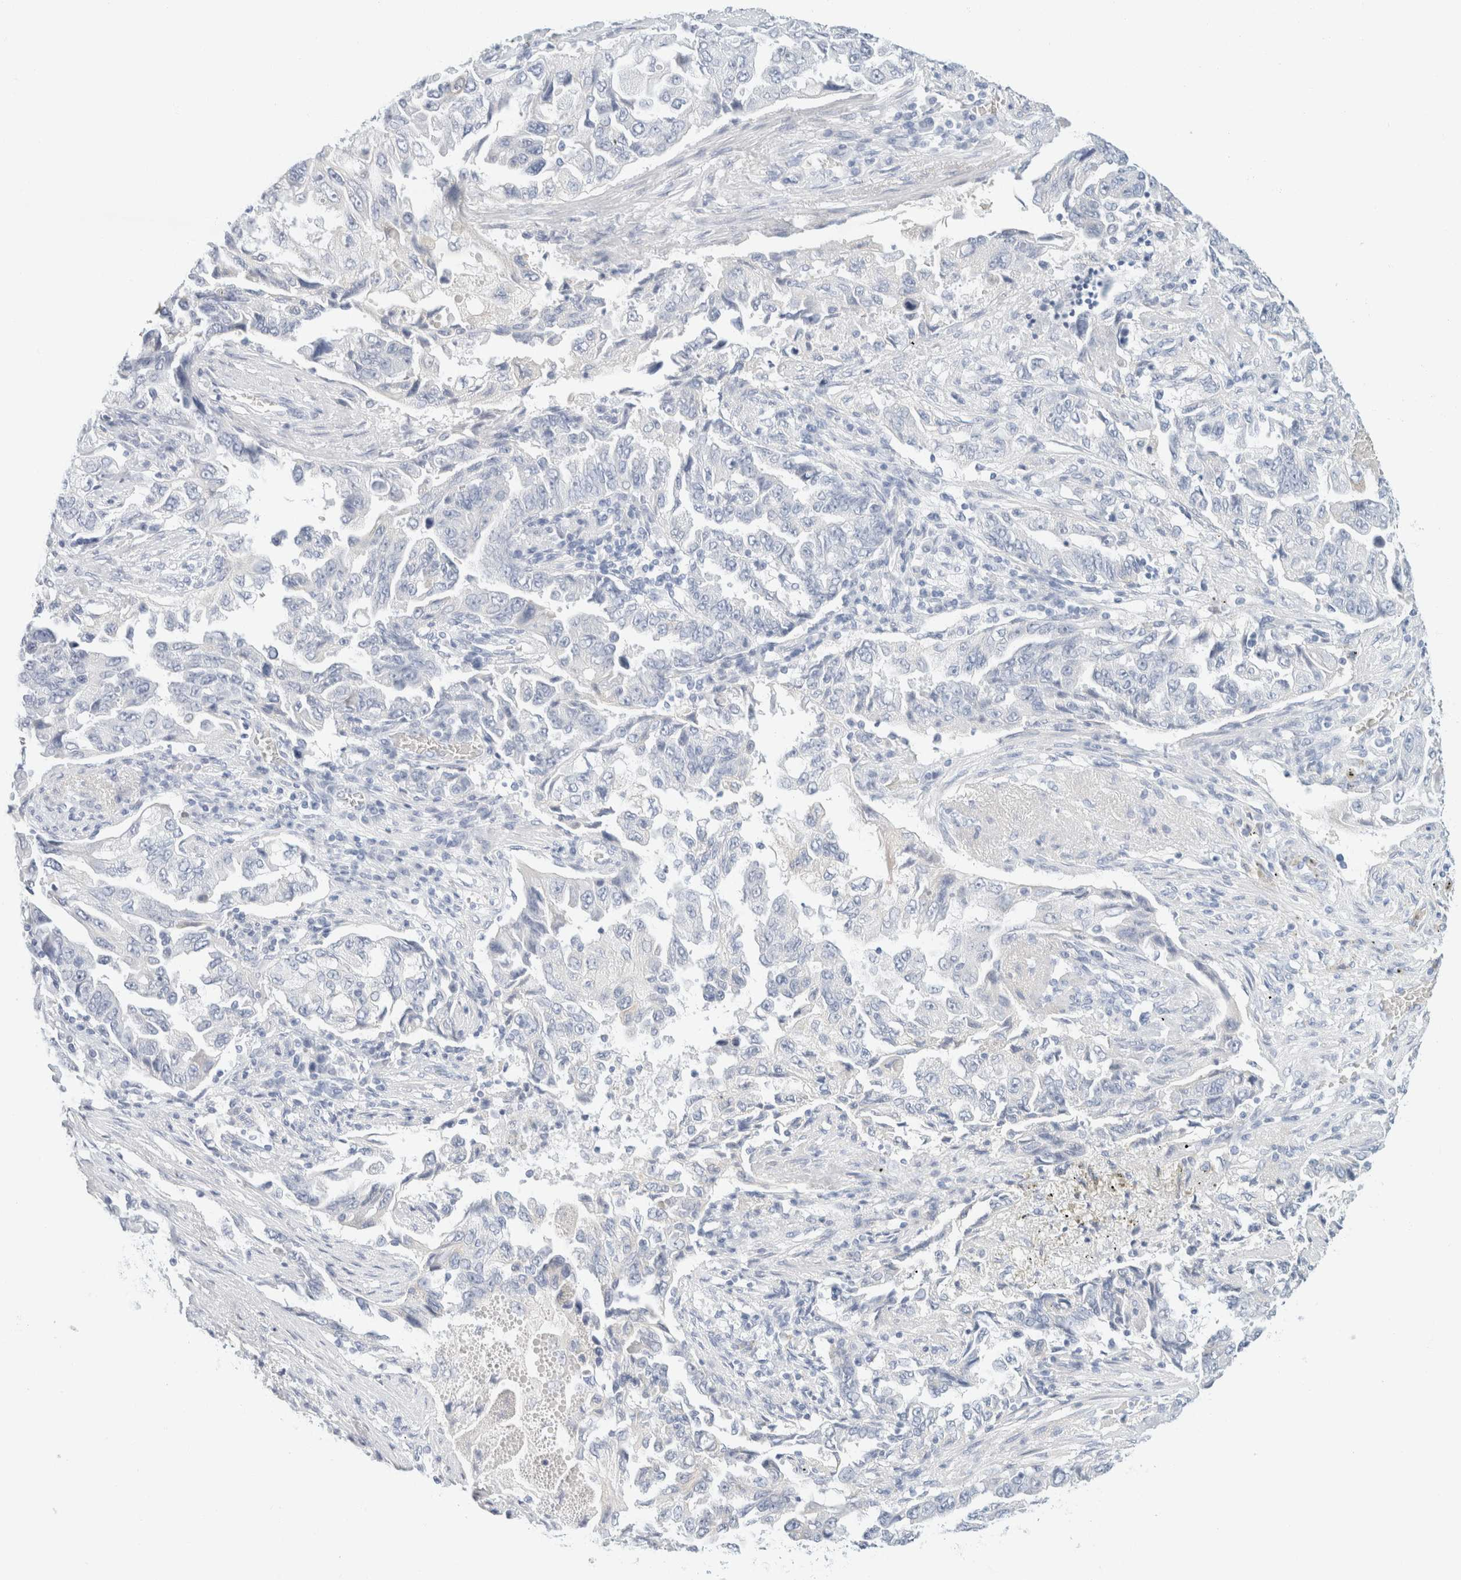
{"staining": {"intensity": "negative", "quantity": "none", "location": "none"}, "tissue": "lung cancer", "cell_type": "Tumor cells", "image_type": "cancer", "snomed": [{"axis": "morphology", "description": "Adenocarcinoma, NOS"}, {"axis": "topography", "description": "Lung"}], "caption": "IHC histopathology image of adenocarcinoma (lung) stained for a protein (brown), which reveals no positivity in tumor cells. The staining was performed using DAB to visualize the protein expression in brown, while the nuclei were stained in blue with hematoxylin (Magnification: 20x).", "gene": "KRT20", "patient": {"sex": "female", "age": 51}}